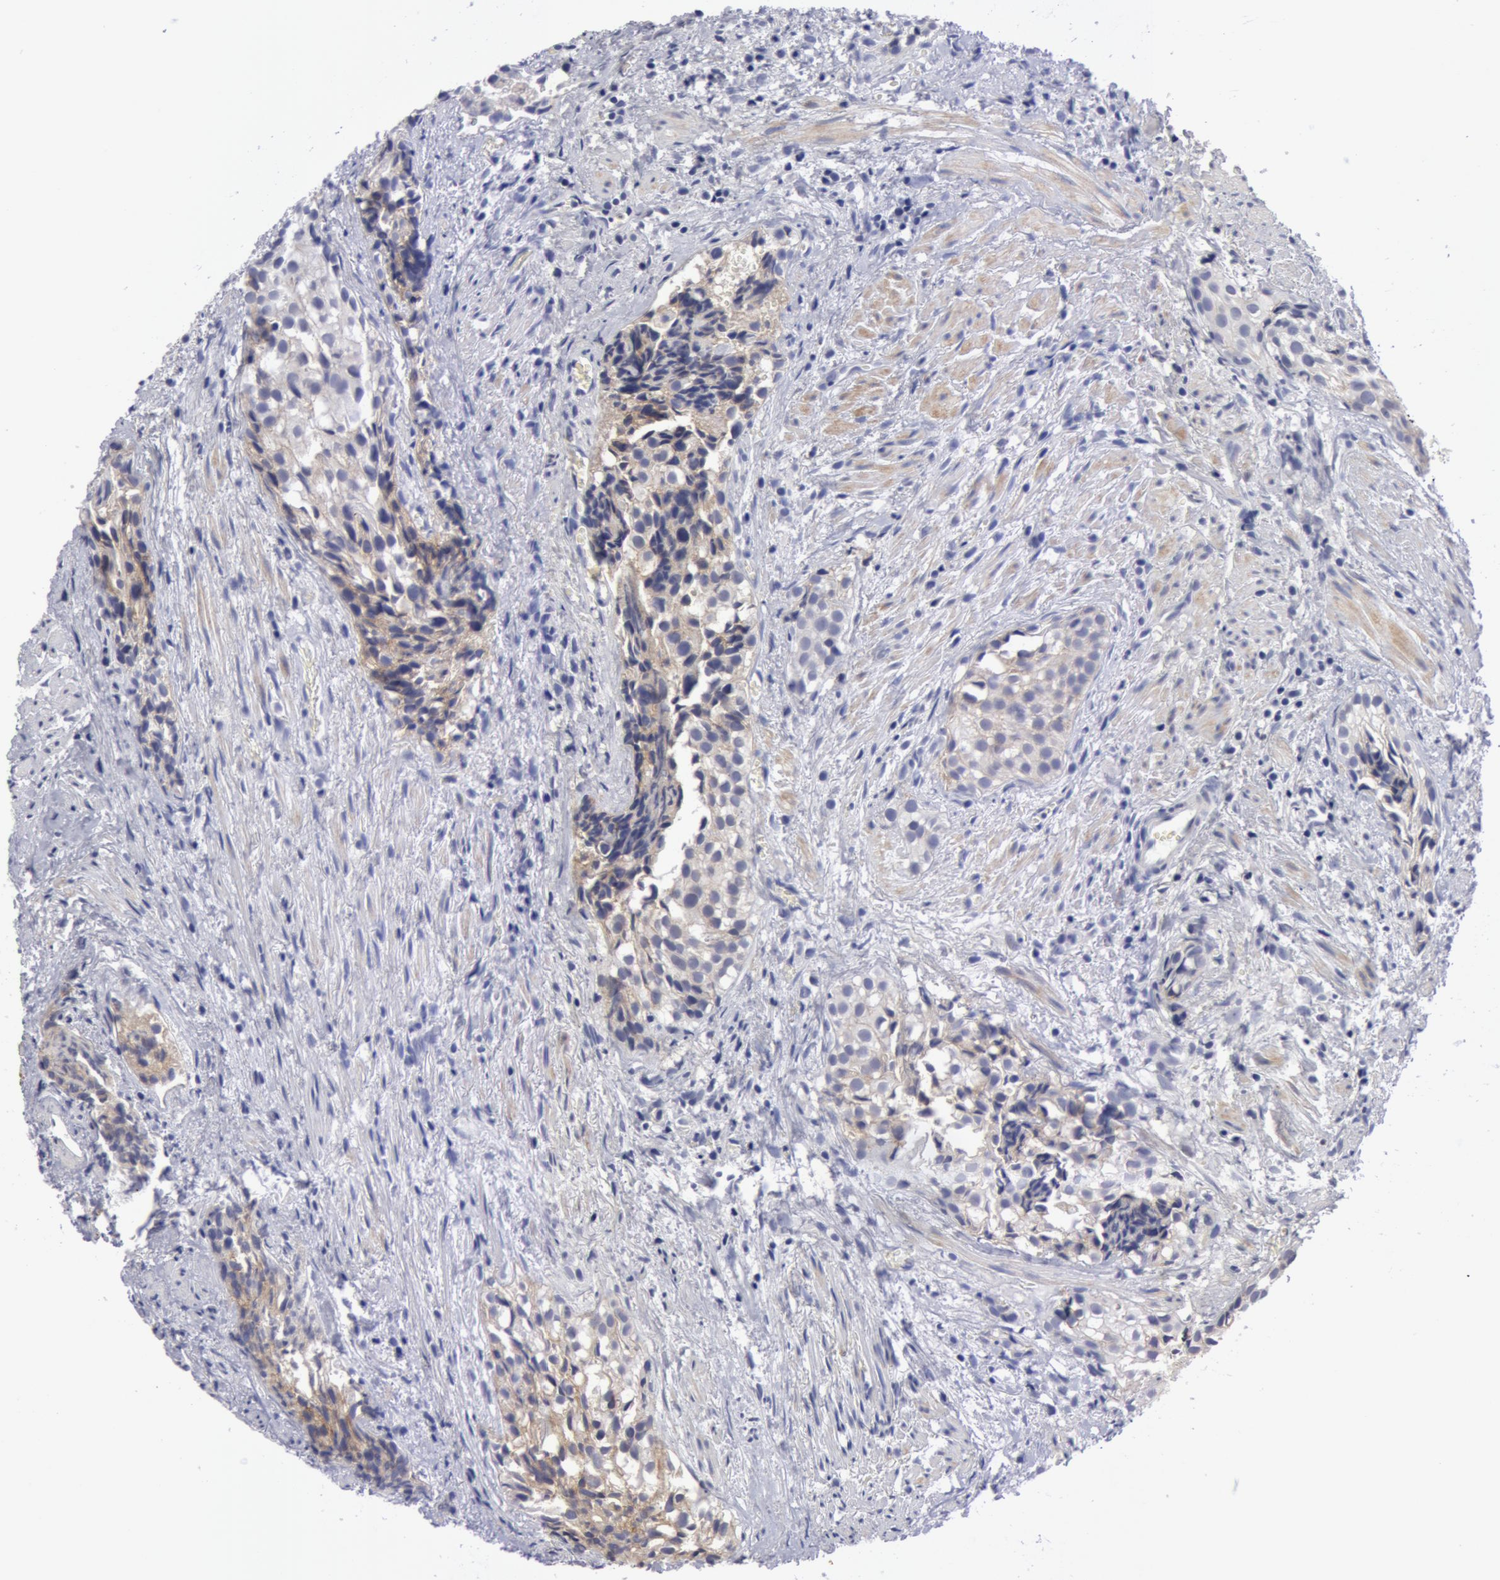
{"staining": {"intensity": "weak", "quantity": "25%-75%", "location": "cytoplasmic/membranous"}, "tissue": "urothelial cancer", "cell_type": "Tumor cells", "image_type": "cancer", "snomed": [{"axis": "morphology", "description": "Urothelial carcinoma, High grade"}, {"axis": "topography", "description": "Urinary bladder"}], "caption": "Immunohistochemistry (DAB (3,3'-diaminobenzidine)) staining of human high-grade urothelial carcinoma exhibits weak cytoplasmic/membranous protein staining in about 25%-75% of tumor cells.", "gene": "NLGN4X", "patient": {"sex": "female", "age": 78}}